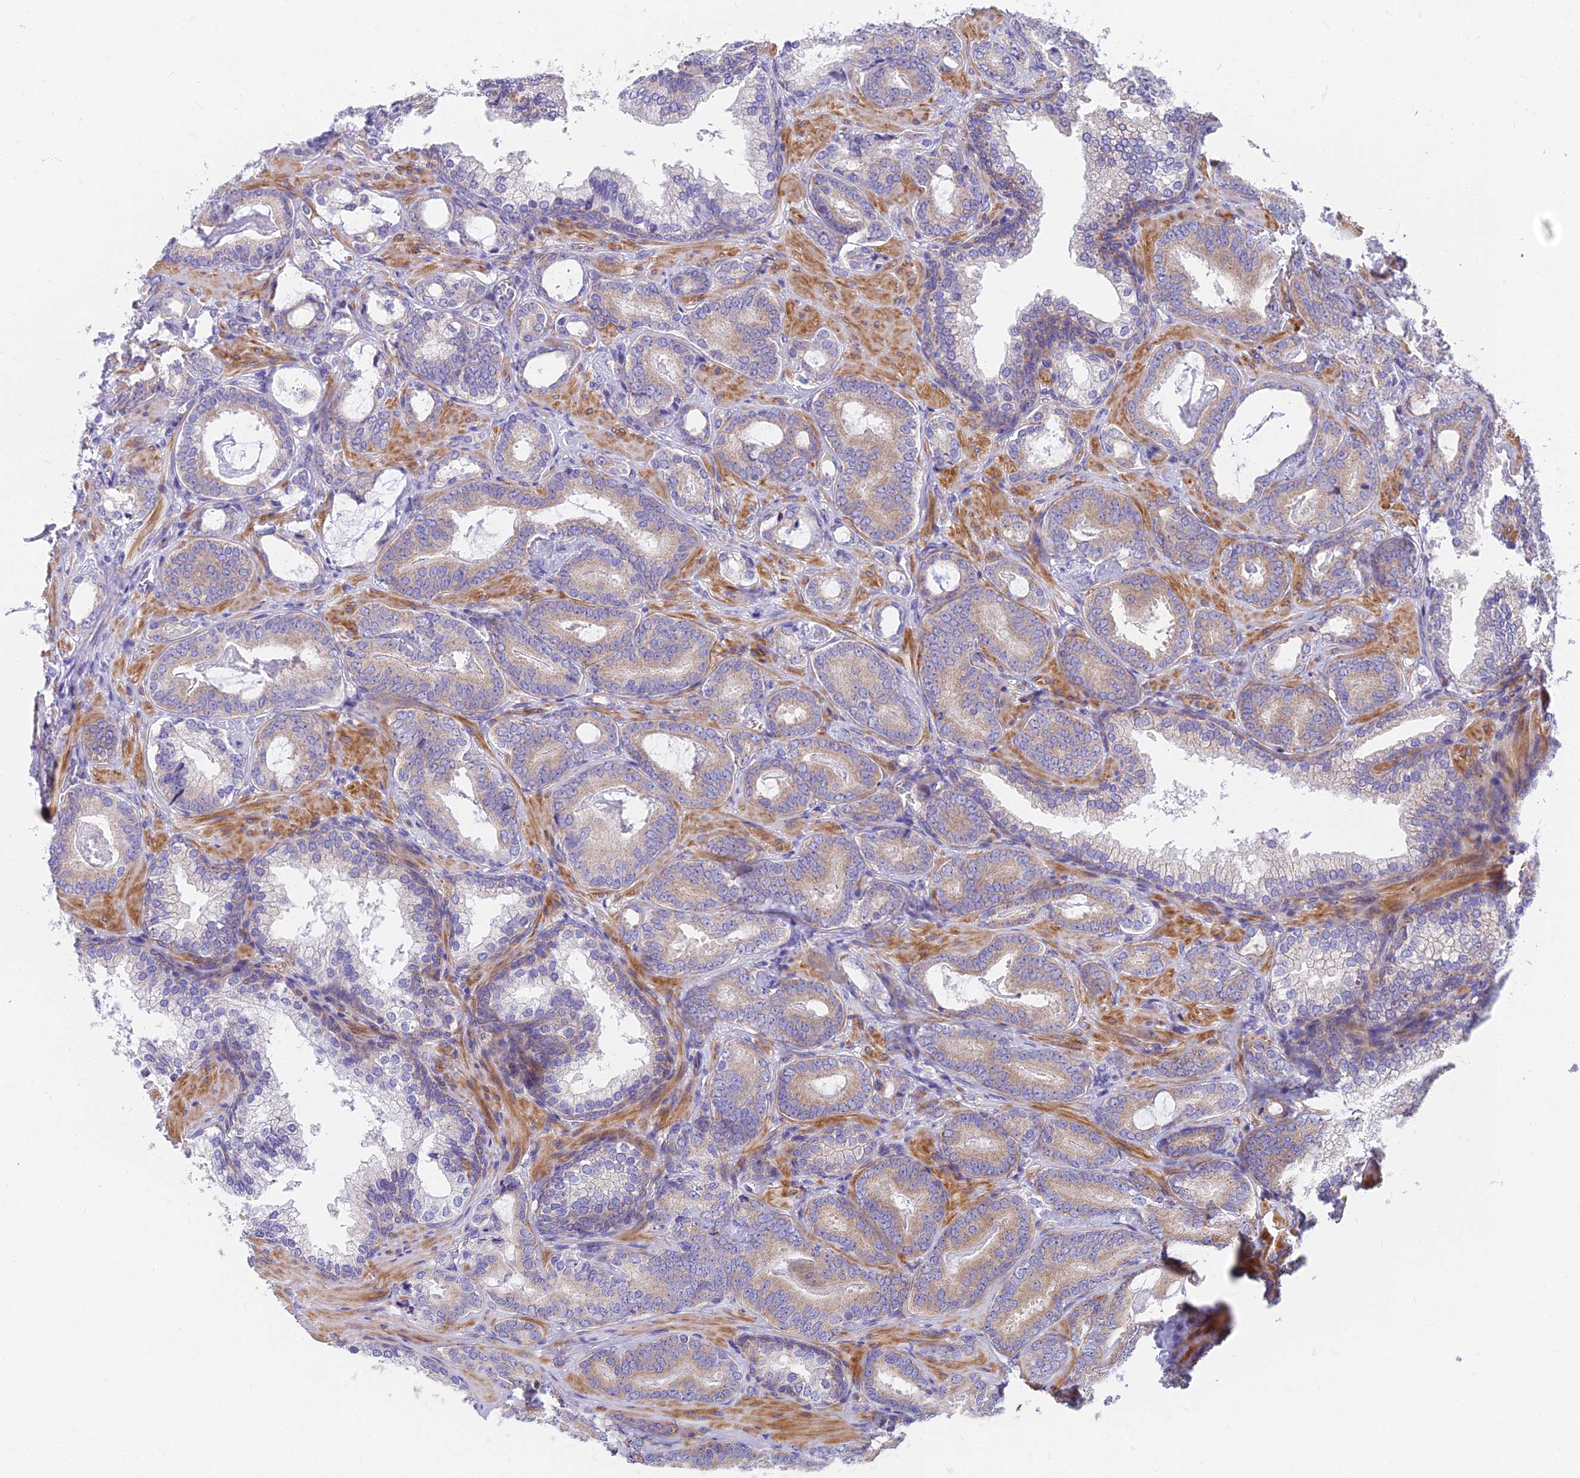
{"staining": {"intensity": "weak", "quantity": "25%-75%", "location": "cytoplasmic/membranous"}, "tissue": "prostate cancer", "cell_type": "Tumor cells", "image_type": "cancer", "snomed": [{"axis": "morphology", "description": "Adenocarcinoma, Low grade"}, {"axis": "topography", "description": "Prostate"}], "caption": "Immunohistochemical staining of human prostate cancer displays low levels of weak cytoplasmic/membranous staining in approximately 25%-75% of tumor cells.", "gene": "MVB12A", "patient": {"sex": "male", "age": 60}}